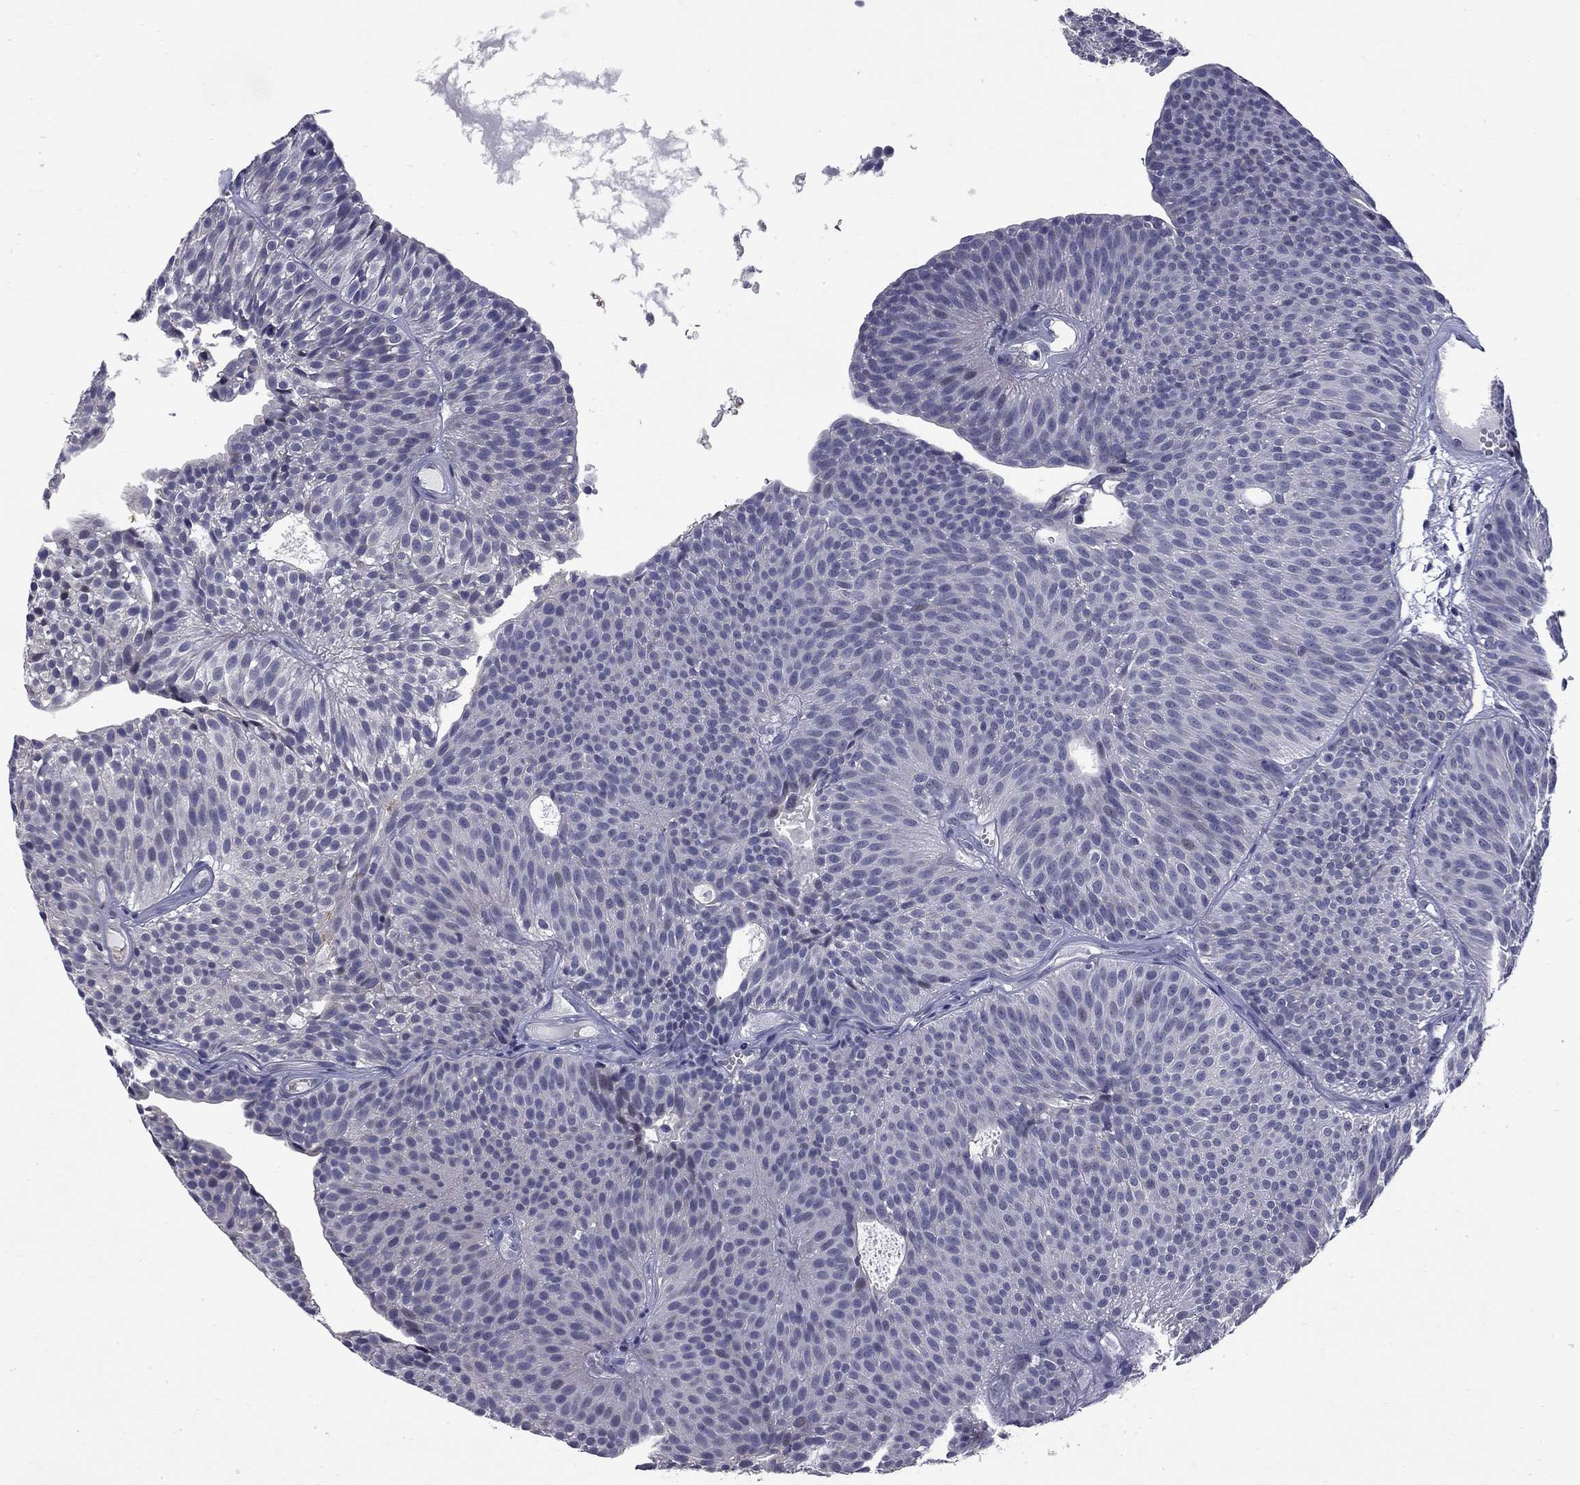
{"staining": {"intensity": "negative", "quantity": "none", "location": "none"}, "tissue": "urothelial cancer", "cell_type": "Tumor cells", "image_type": "cancer", "snomed": [{"axis": "morphology", "description": "Urothelial carcinoma, Low grade"}, {"axis": "topography", "description": "Urinary bladder"}], "caption": "The histopathology image demonstrates no staining of tumor cells in urothelial carcinoma (low-grade).", "gene": "HTR4", "patient": {"sex": "male", "age": 63}}